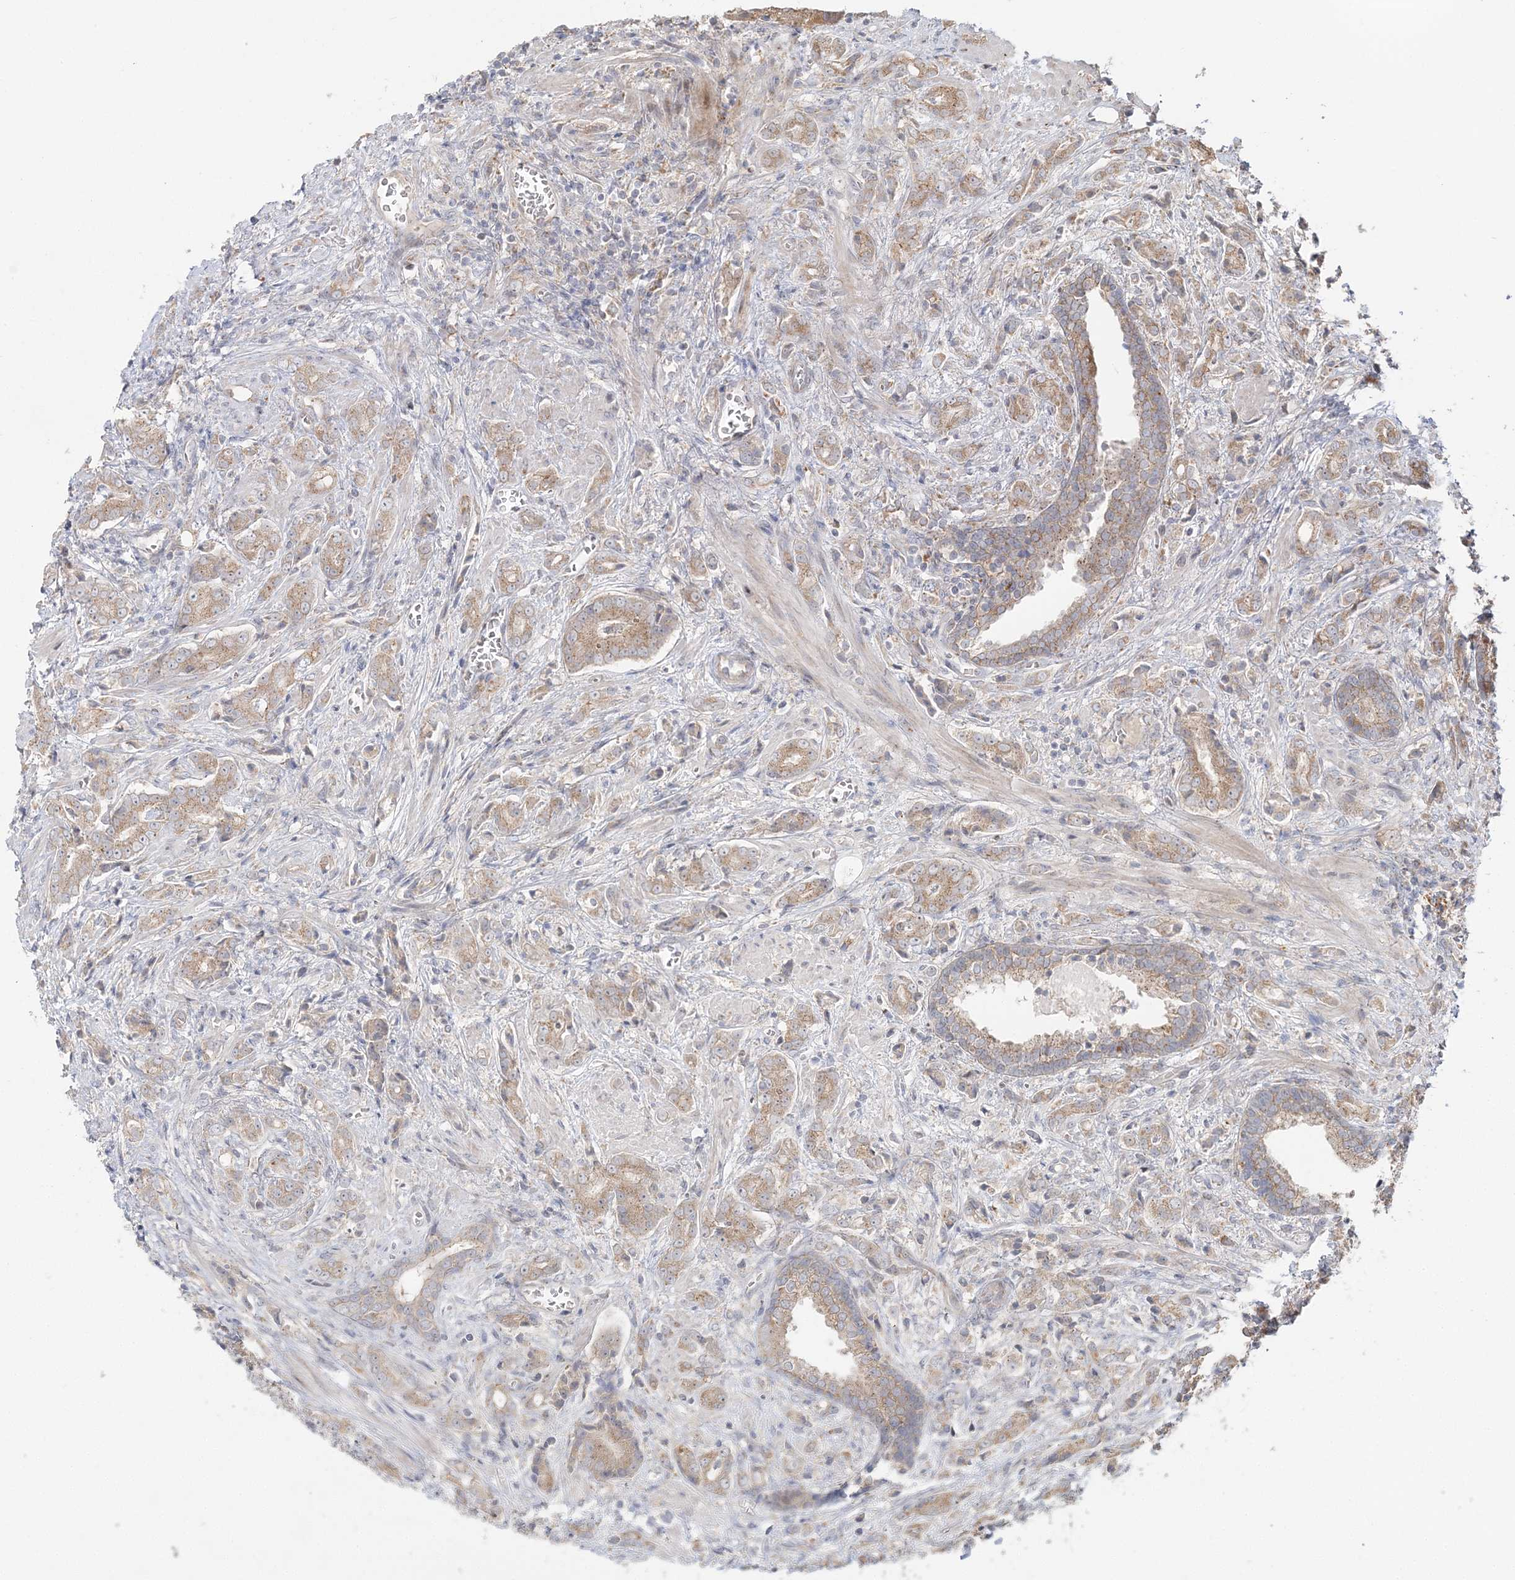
{"staining": {"intensity": "weak", "quantity": ">75%", "location": "cytoplasmic/membranous"}, "tissue": "prostate cancer", "cell_type": "Tumor cells", "image_type": "cancer", "snomed": [{"axis": "morphology", "description": "Adenocarcinoma, High grade"}, {"axis": "topography", "description": "Prostate"}], "caption": "Brown immunohistochemical staining in high-grade adenocarcinoma (prostate) exhibits weak cytoplasmic/membranous staining in approximately >75% of tumor cells.", "gene": "ABCC3", "patient": {"sex": "male", "age": 57}}